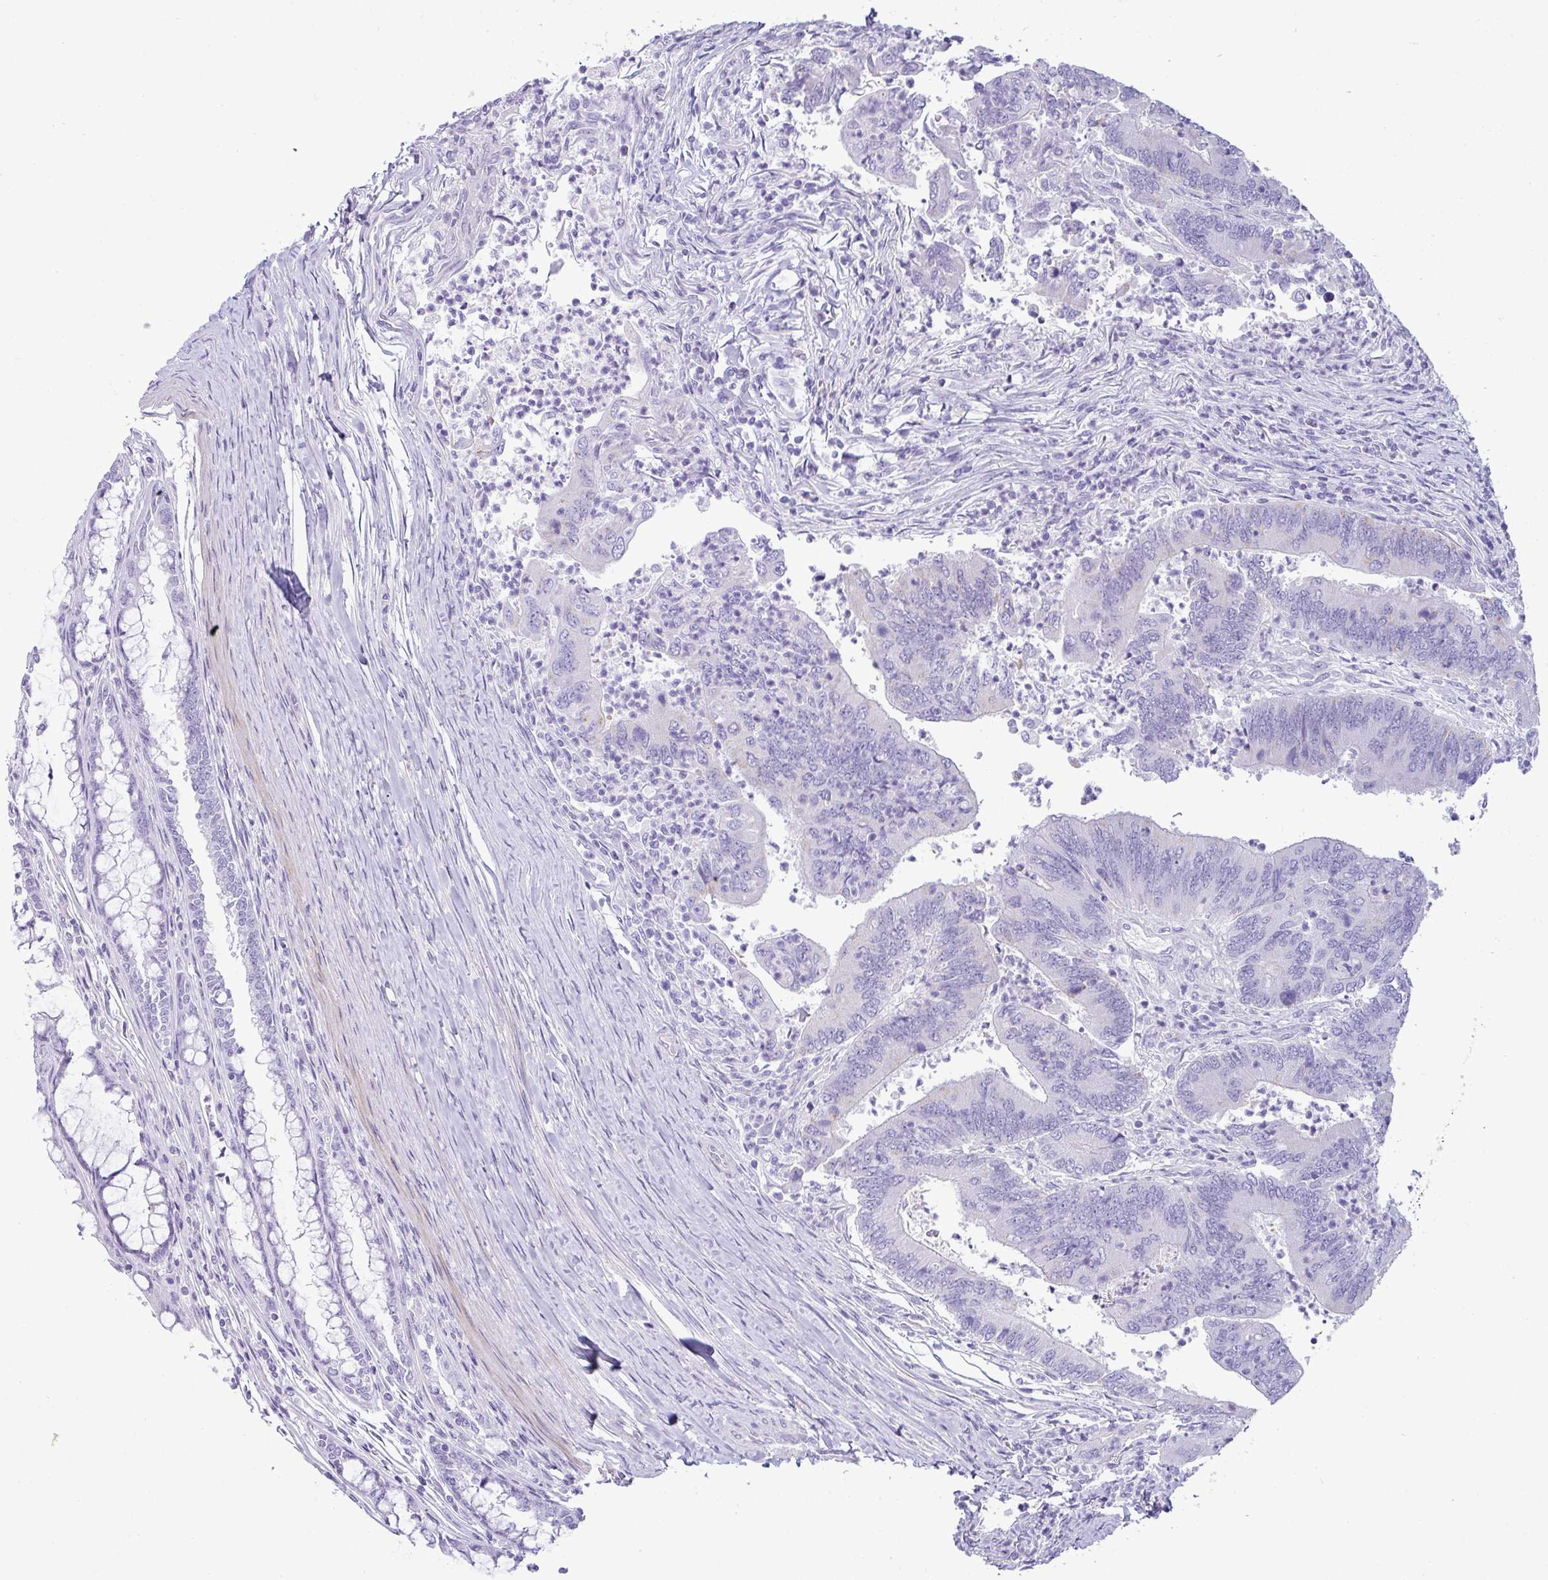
{"staining": {"intensity": "negative", "quantity": "none", "location": "none"}, "tissue": "colorectal cancer", "cell_type": "Tumor cells", "image_type": "cancer", "snomed": [{"axis": "morphology", "description": "Adenocarcinoma, NOS"}, {"axis": "topography", "description": "Colon"}], "caption": "This micrograph is of colorectal adenocarcinoma stained with IHC to label a protein in brown with the nuclei are counter-stained blue. There is no staining in tumor cells.", "gene": "VCX2", "patient": {"sex": "female", "age": 67}}